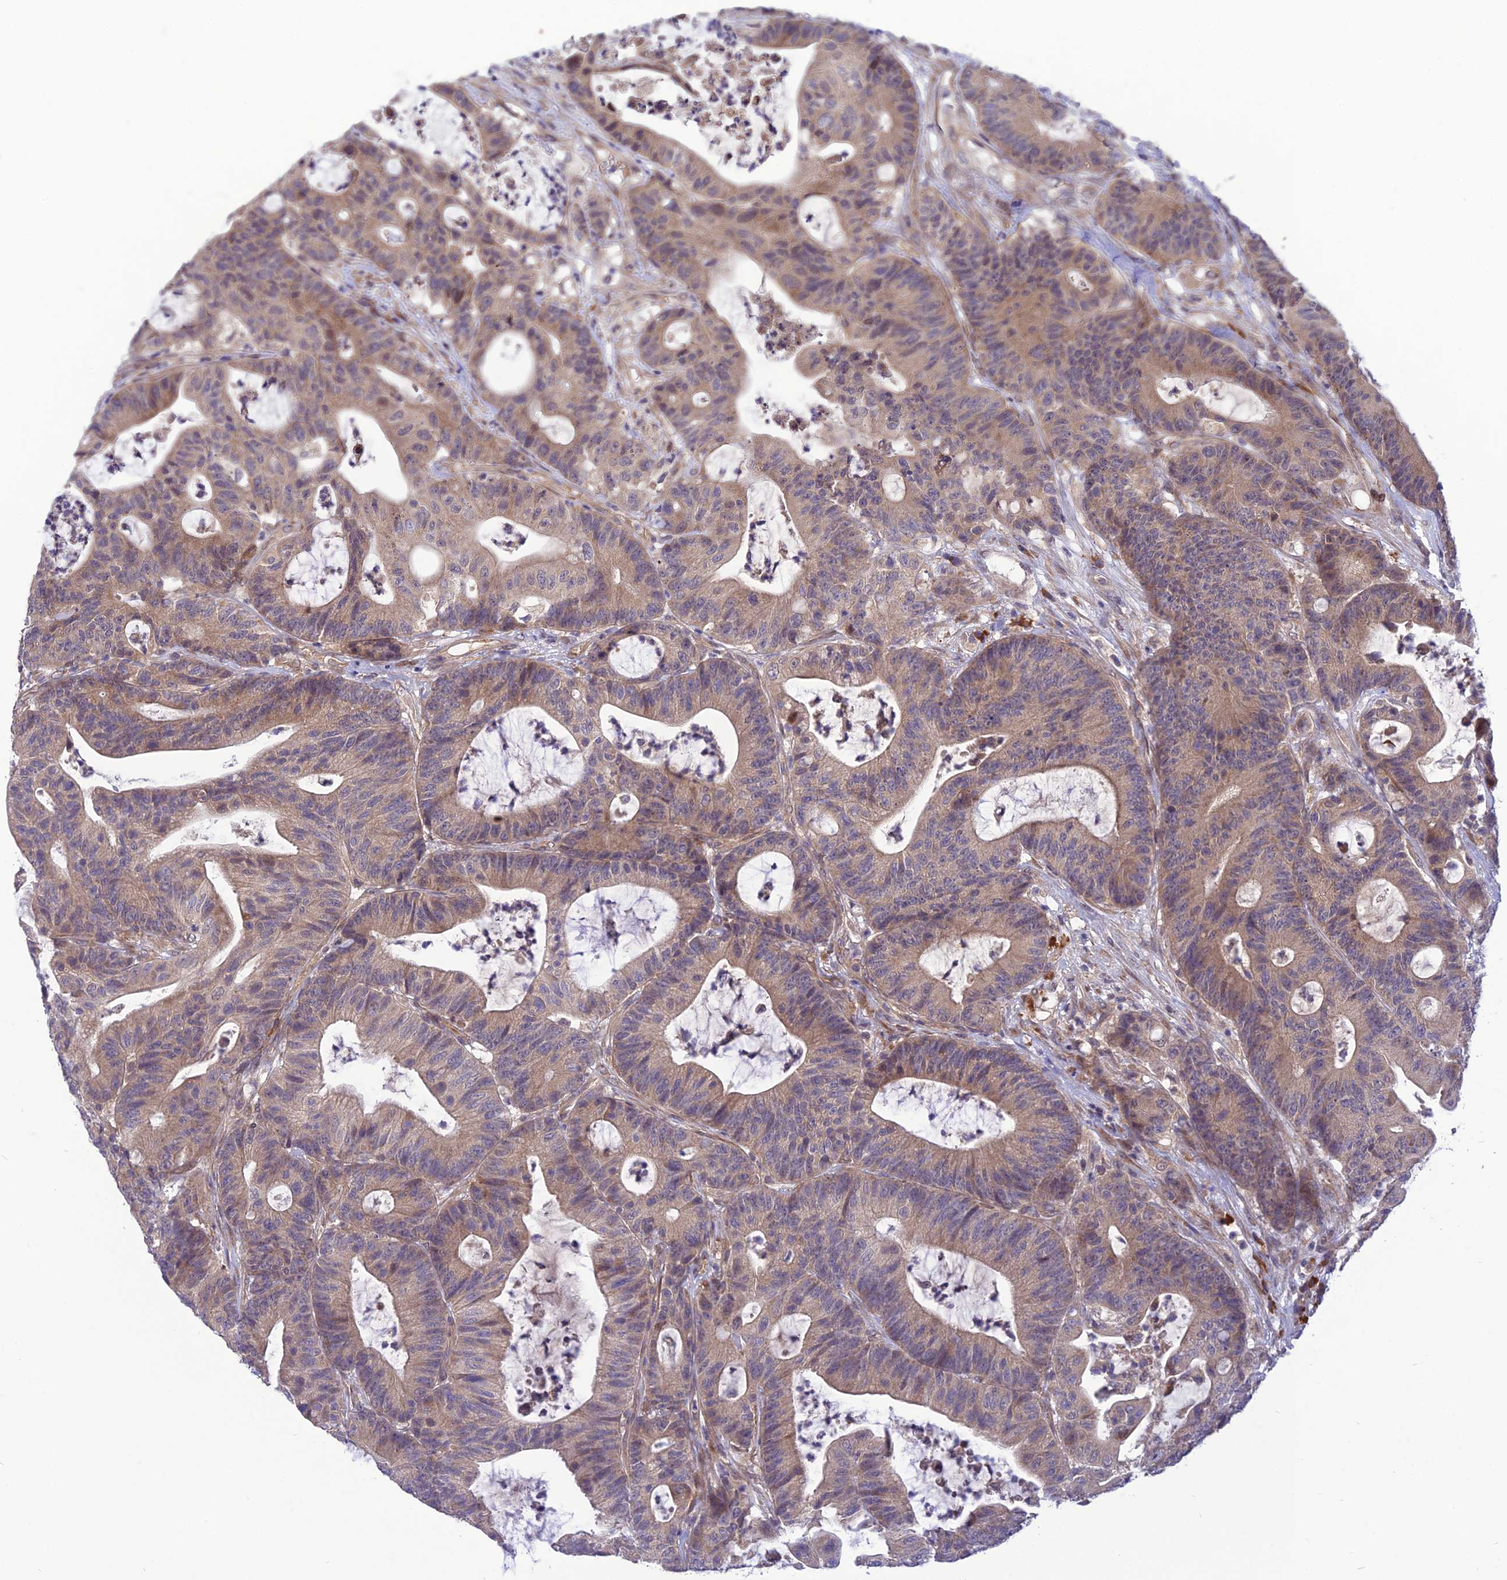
{"staining": {"intensity": "weak", "quantity": "25%-75%", "location": "cytoplasmic/membranous"}, "tissue": "colorectal cancer", "cell_type": "Tumor cells", "image_type": "cancer", "snomed": [{"axis": "morphology", "description": "Adenocarcinoma, NOS"}, {"axis": "topography", "description": "Colon"}], "caption": "This is an image of immunohistochemistry staining of colorectal cancer (adenocarcinoma), which shows weak expression in the cytoplasmic/membranous of tumor cells.", "gene": "UROS", "patient": {"sex": "female", "age": 84}}